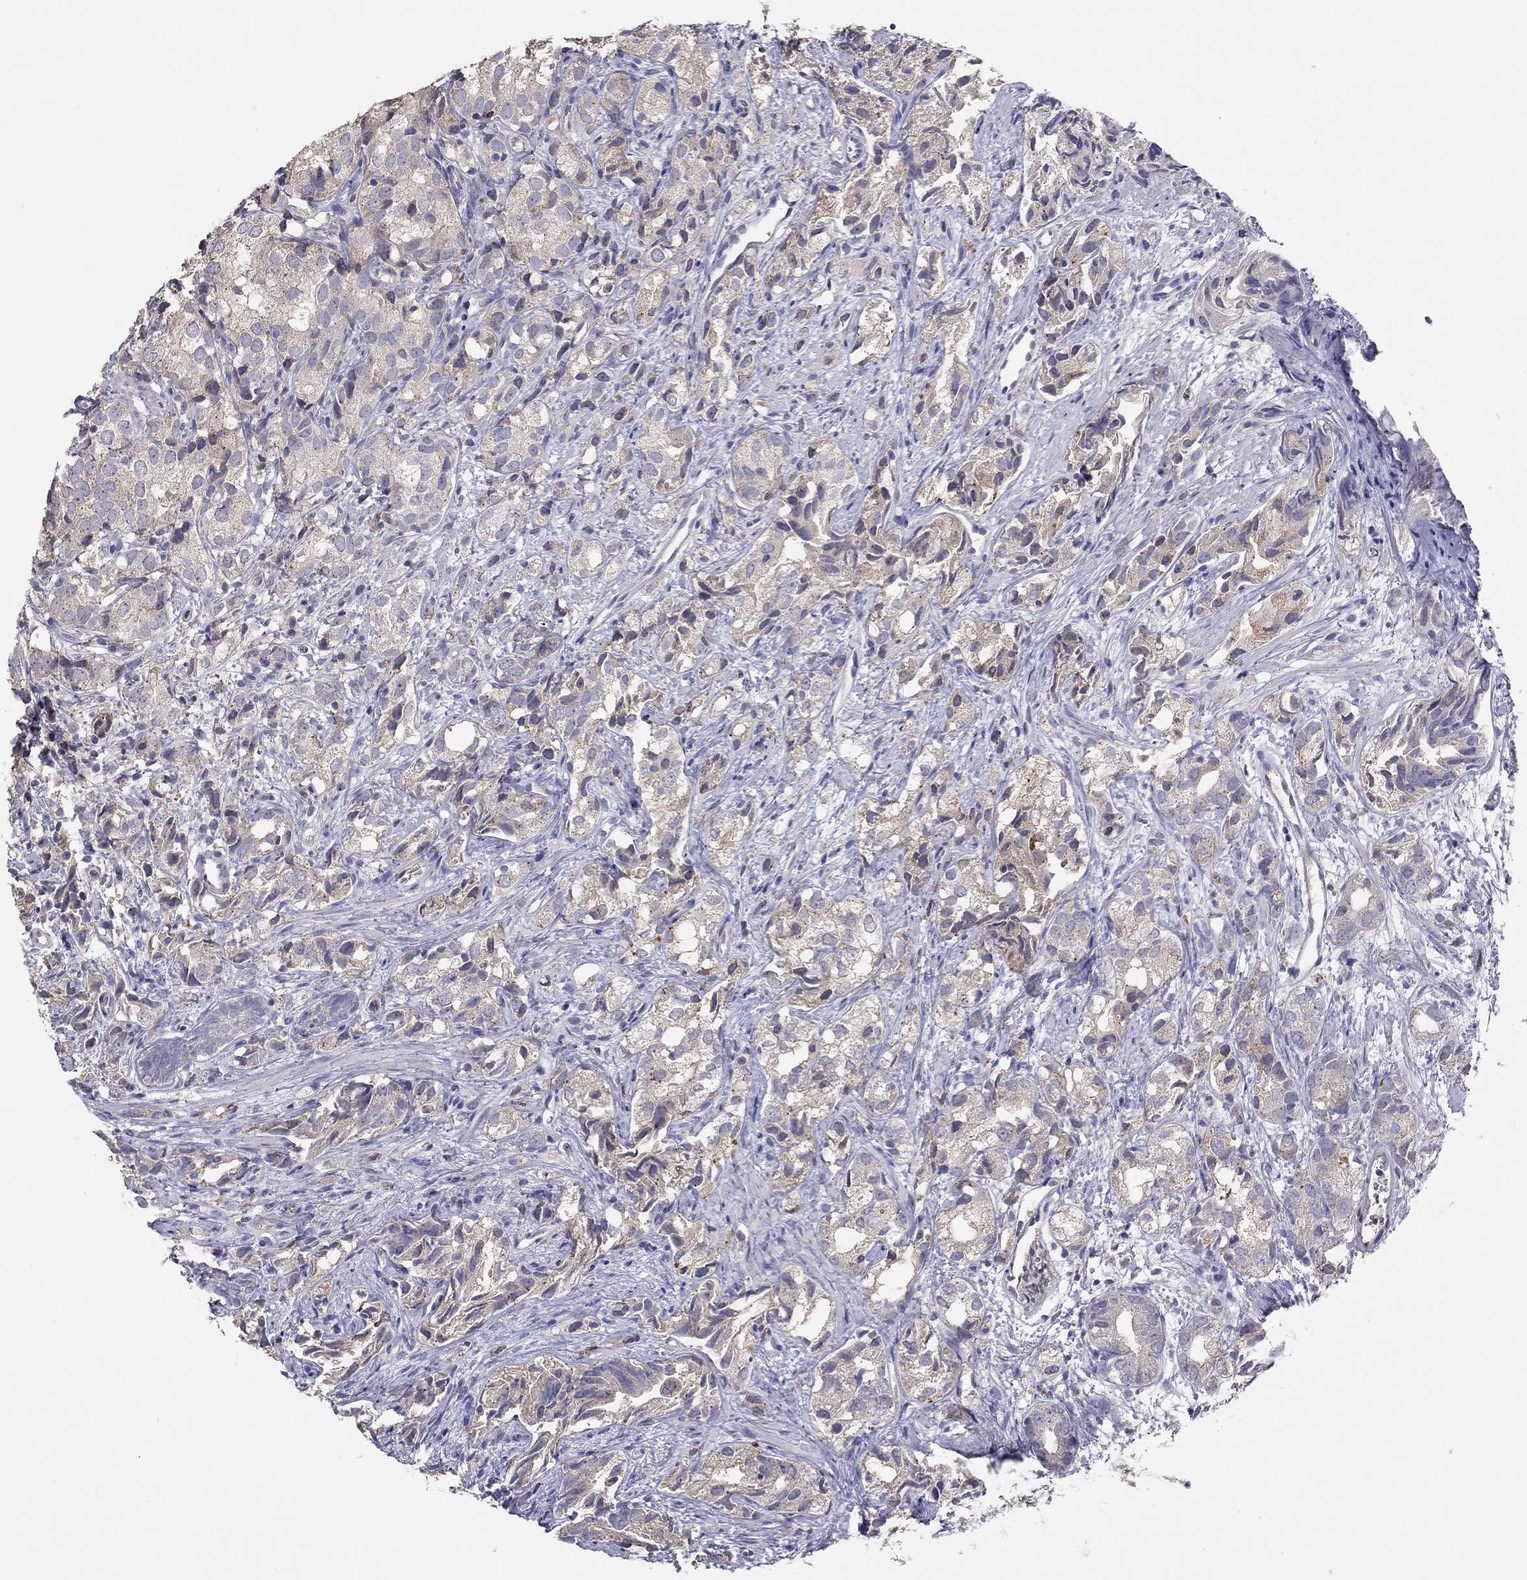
{"staining": {"intensity": "weak", "quantity": ">75%", "location": "cytoplasmic/membranous"}, "tissue": "prostate cancer", "cell_type": "Tumor cells", "image_type": "cancer", "snomed": [{"axis": "morphology", "description": "Adenocarcinoma, High grade"}, {"axis": "topography", "description": "Prostate"}], "caption": "Immunohistochemistry photomicrograph of neoplastic tissue: prostate cancer (high-grade adenocarcinoma) stained using IHC shows low levels of weak protein expression localized specifically in the cytoplasmic/membranous of tumor cells, appearing as a cytoplasmic/membranous brown color.", "gene": "RTP5", "patient": {"sex": "male", "age": 82}}